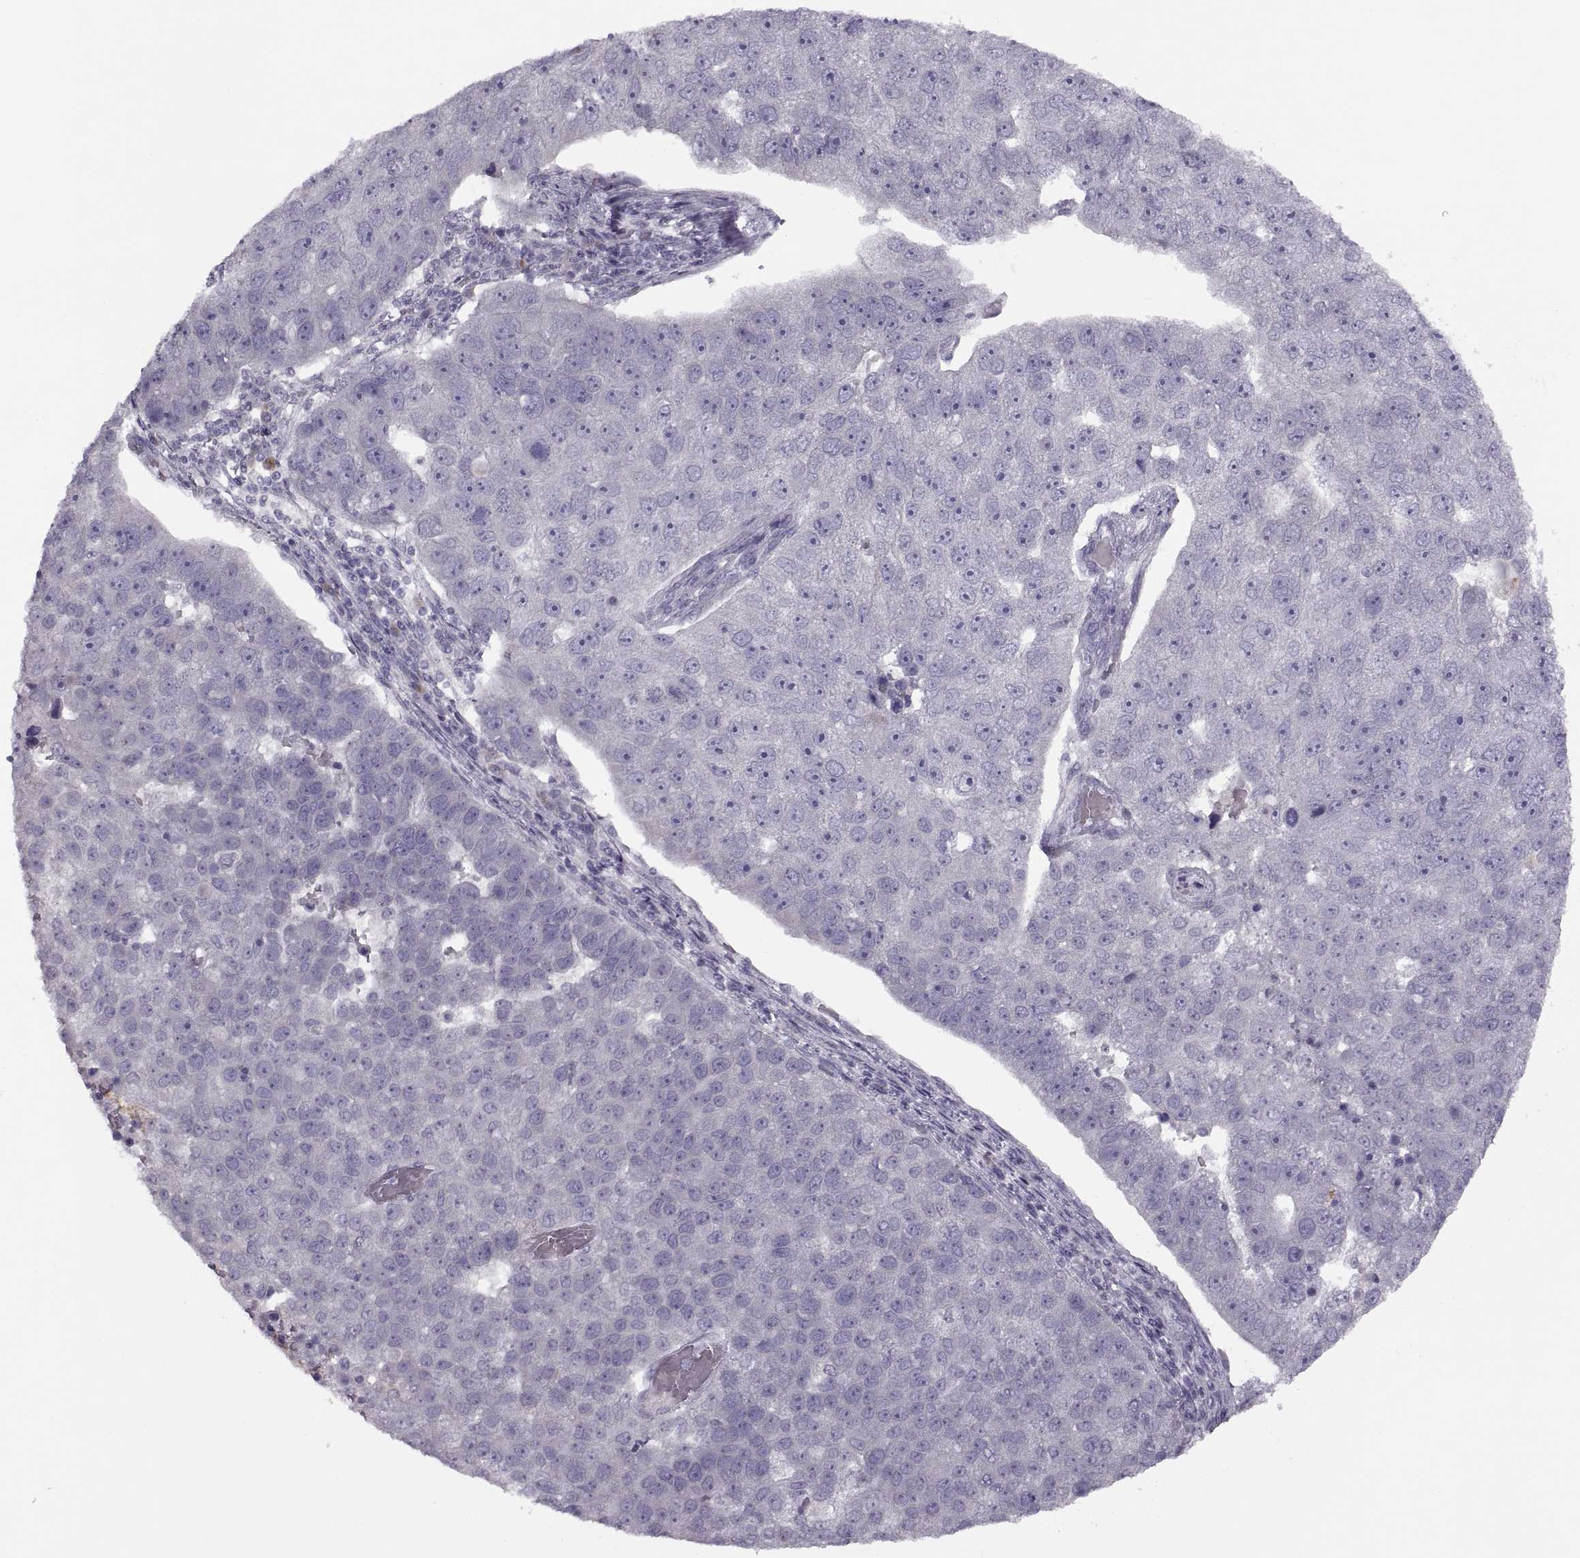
{"staining": {"intensity": "negative", "quantity": "none", "location": "none"}, "tissue": "pancreatic cancer", "cell_type": "Tumor cells", "image_type": "cancer", "snomed": [{"axis": "morphology", "description": "Adenocarcinoma, NOS"}, {"axis": "topography", "description": "Pancreas"}], "caption": "Immunohistochemistry photomicrograph of neoplastic tissue: pancreatic cancer stained with DAB (3,3'-diaminobenzidine) exhibits no significant protein expression in tumor cells.", "gene": "H2AP", "patient": {"sex": "female", "age": 61}}